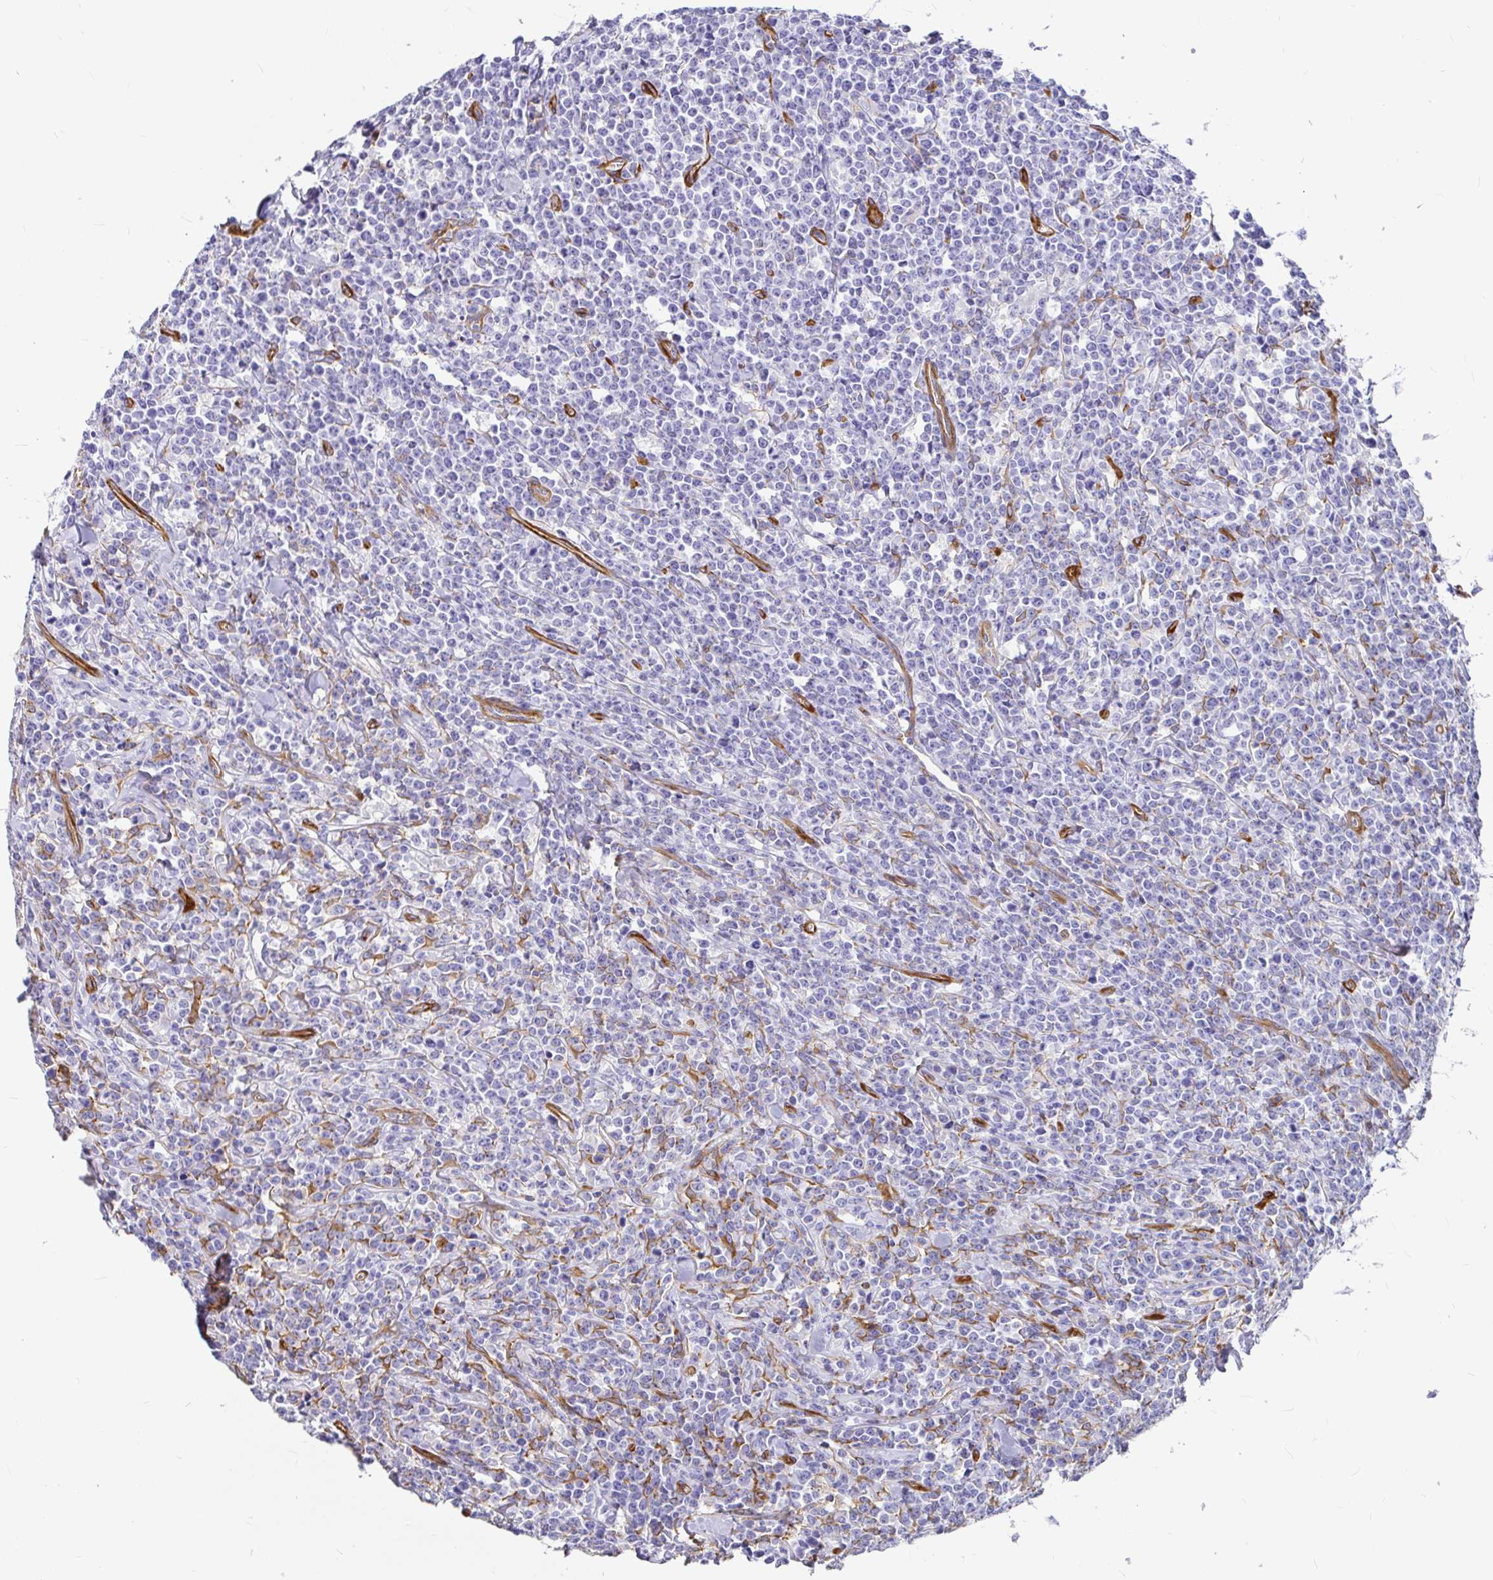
{"staining": {"intensity": "negative", "quantity": "none", "location": "none"}, "tissue": "lymphoma", "cell_type": "Tumor cells", "image_type": "cancer", "snomed": [{"axis": "morphology", "description": "Malignant lymphoma, non-Hodgkin's type, High grade"}, {"axis": "topography", "description": "Small intestine"}], "caption": "Immunohistochemistry of lymphoma shows no staining in tumor cells.", "gene": "MYO1B", "patient": {"sex": "female", "age": 56}}